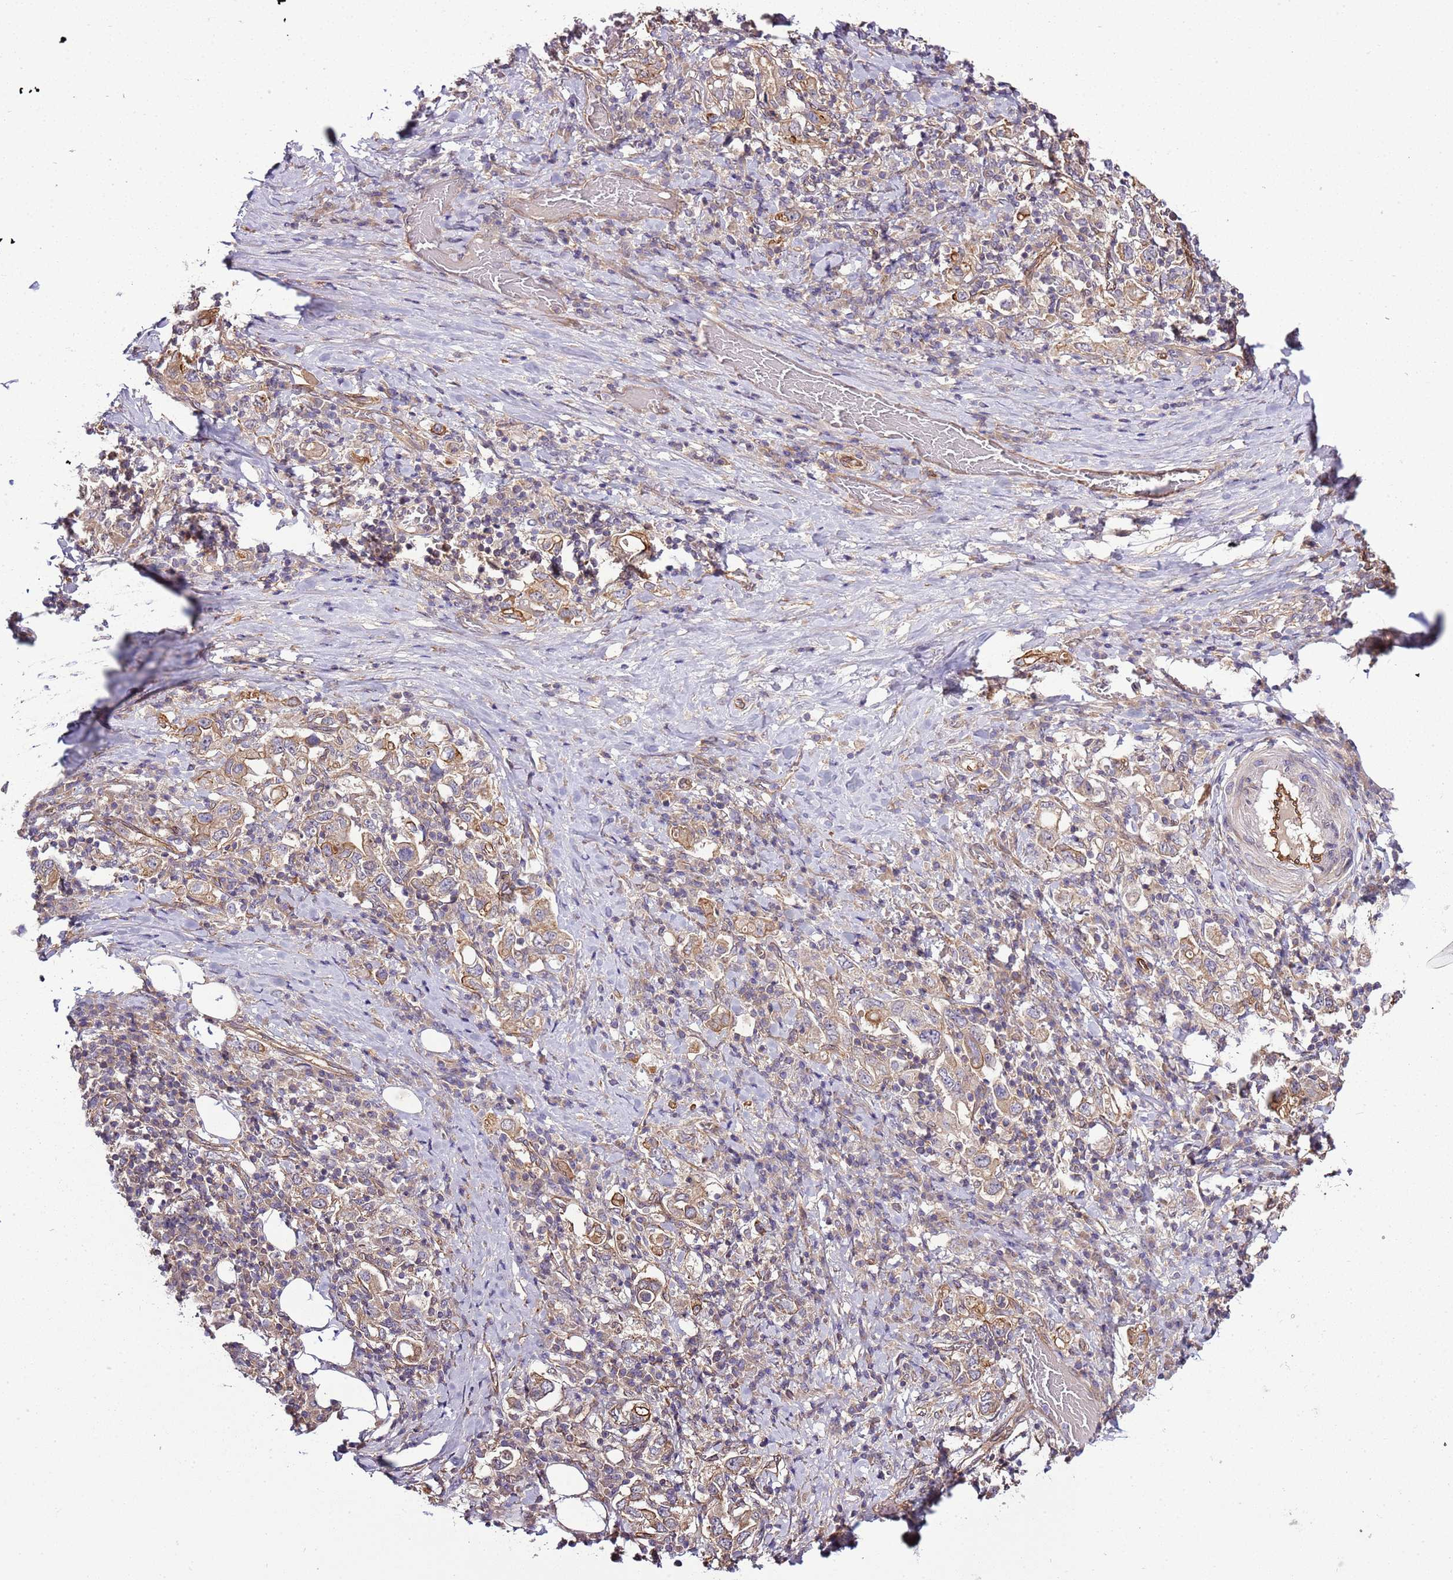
{"staining": {"intensity": "moderate", "quantity": "25%-75%", "location": "cytoplasmic/membranous"}, "tissue": "stomach cancer", "cell_type": "Tumor cells", "image_type": "cancer", "snomed": [{"axis": "morphology", "description": "Adenocarcinoma, NOS"}, {"axis": "topography", "description": "Stomach, upper"}, {"axis": "topography", "description": "Stomach"}], "caption": "Stomach adenocarcinoma stained with IHC reveals moderate cytoplasmic/membranous expression in about 25%-75% of tumor cells. The staining is performed using DAB (3,3'-diaminobenzidine) brown chromogen to label protein expression. The nuclei are counter-stained blue using hematoxylin.", "gene": "GNL1", "patient": {"sex": "male", "age": 62}}